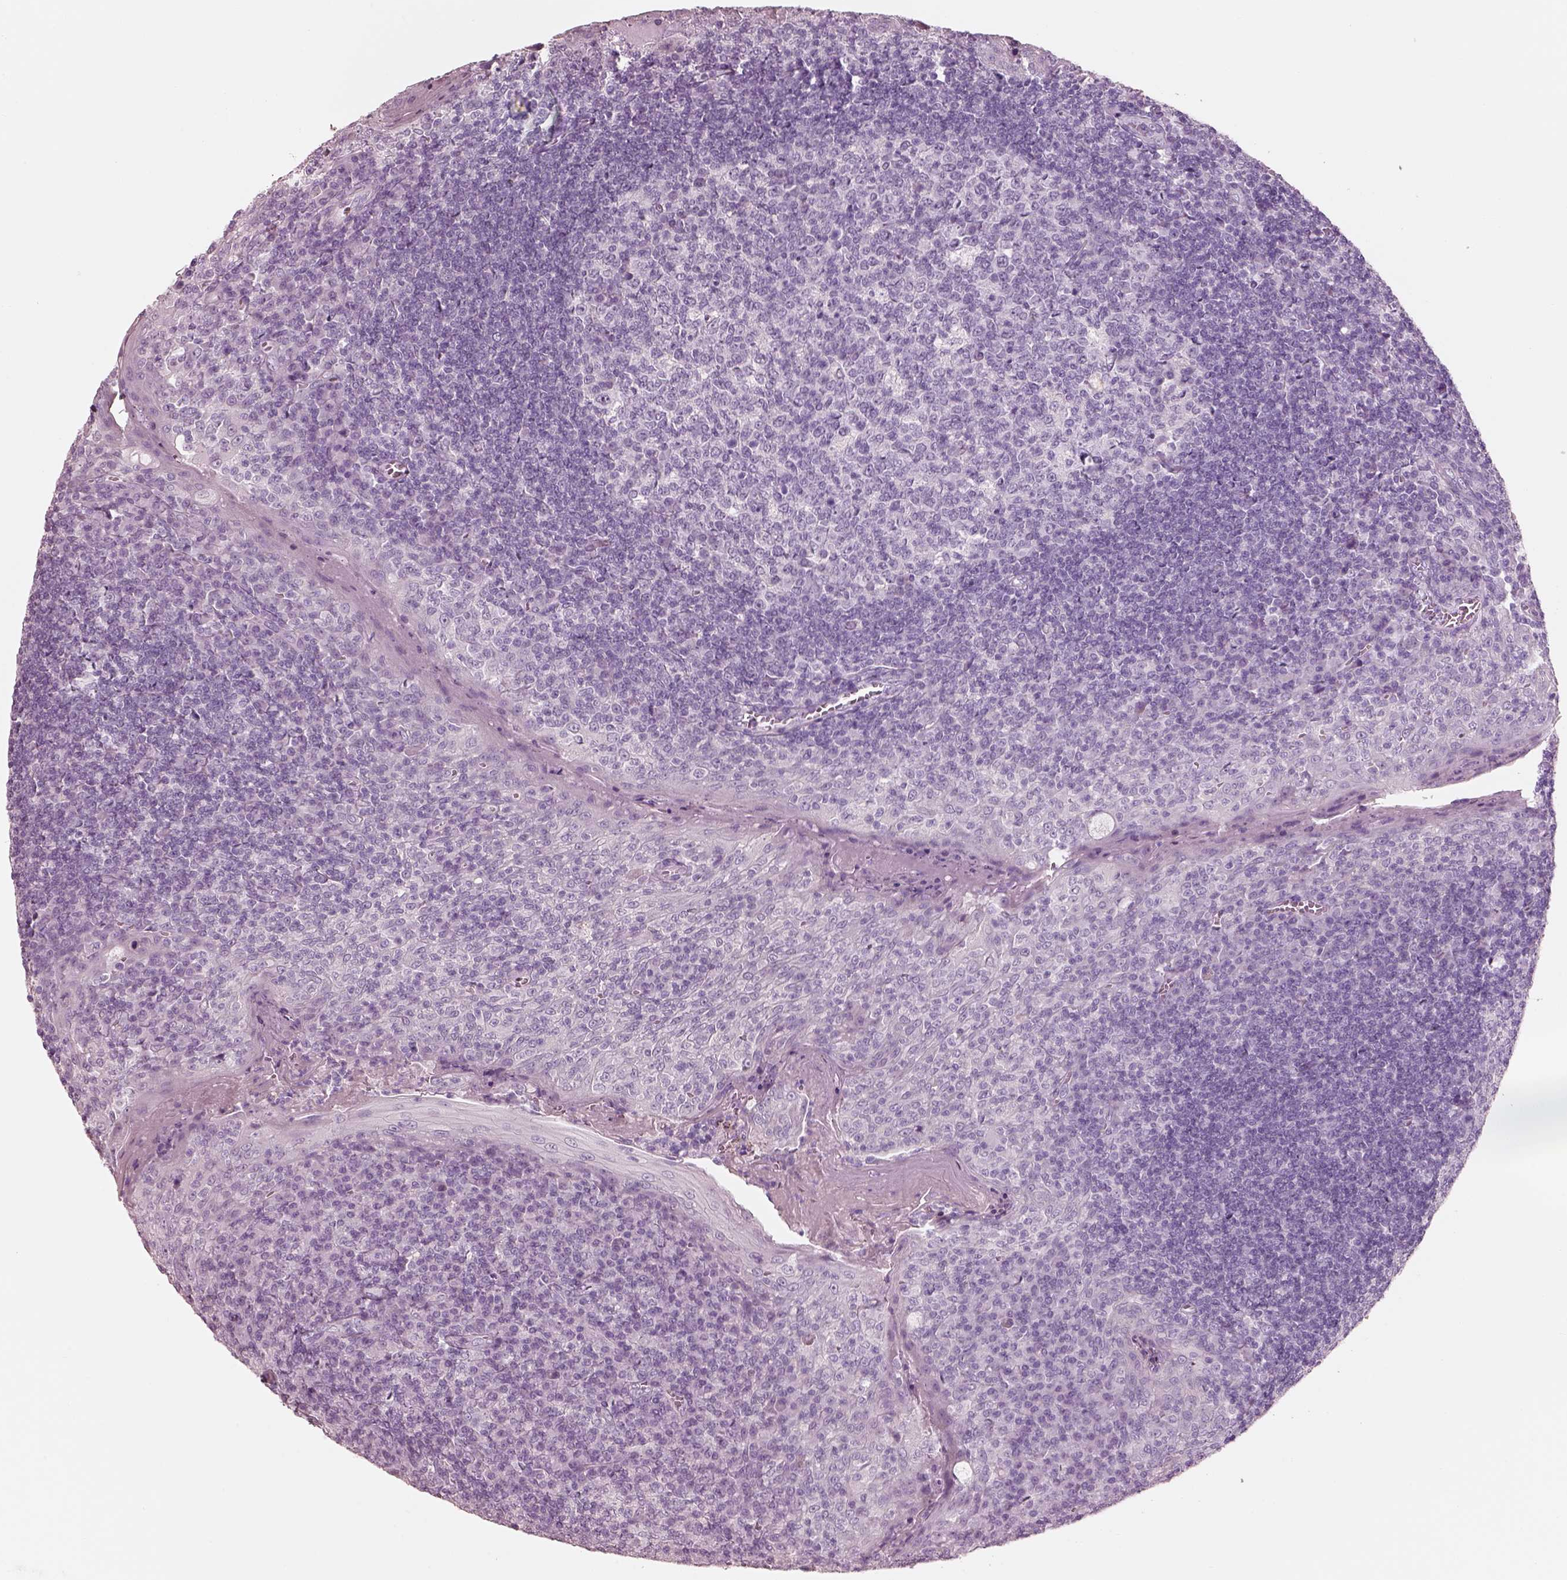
{"staining": {"intensity": "negative", "quantity": "none", "location": "none"}, "tissue": "tonsil", "cell_type": "Germinal center cells", "image_type": "normal", "snomed": [{"axis": "morphology", "description": "Normal tissue, NOS"}, {"axis": "topography", "description": "Tonsil"}], "caption": "An immunohistochemistry image of unremarkable tonsil is shown. There is no staining in germinal center cells of tonsil. (Brightfield microscopy of DAB immunohistochemistry at high magnification).", "gene": "PNOC", "patient": {"sex": "female", "age": 13}}